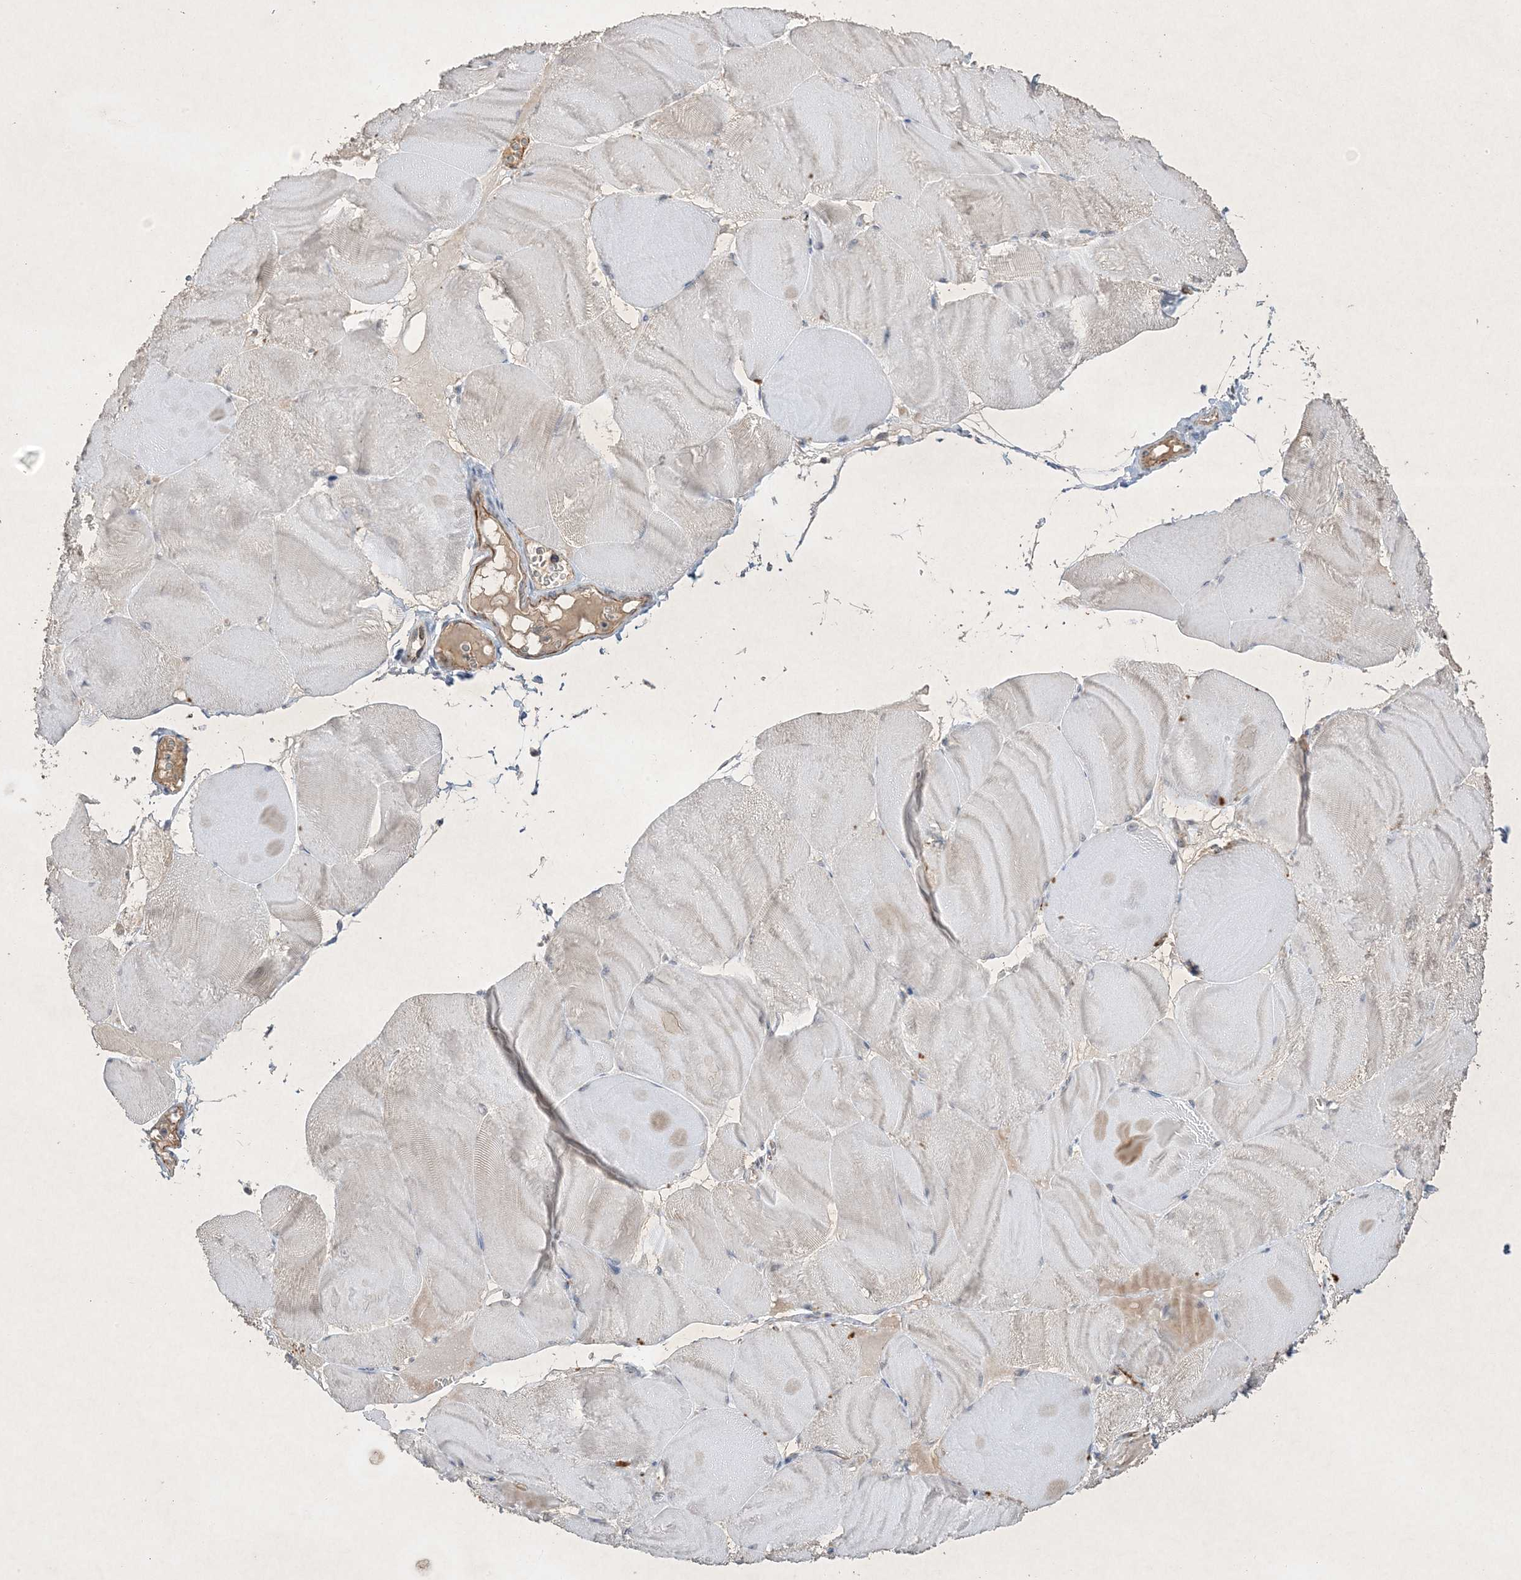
{"staining": {"intensity": "negative", "quantity": "none", "location": "none"}, "tissue": "skeletal muscle", "cell_type": "Myocytes", "image_type": "normal", "snomed": [{"axis": "morphology", "description": "Normal tissue, NOS"}, {"axis": "morphology", "description": "Basal cell carcinoma"}, {"axis": "topography", "description": "Skeletal muscle"}], "caption": "Skeletal muscle stained for a protein using immunohistochemistry (IHC) displays no expression myocytes.", "gene": "PRSS36", "patient": {"sex": "female", "age": 64}}